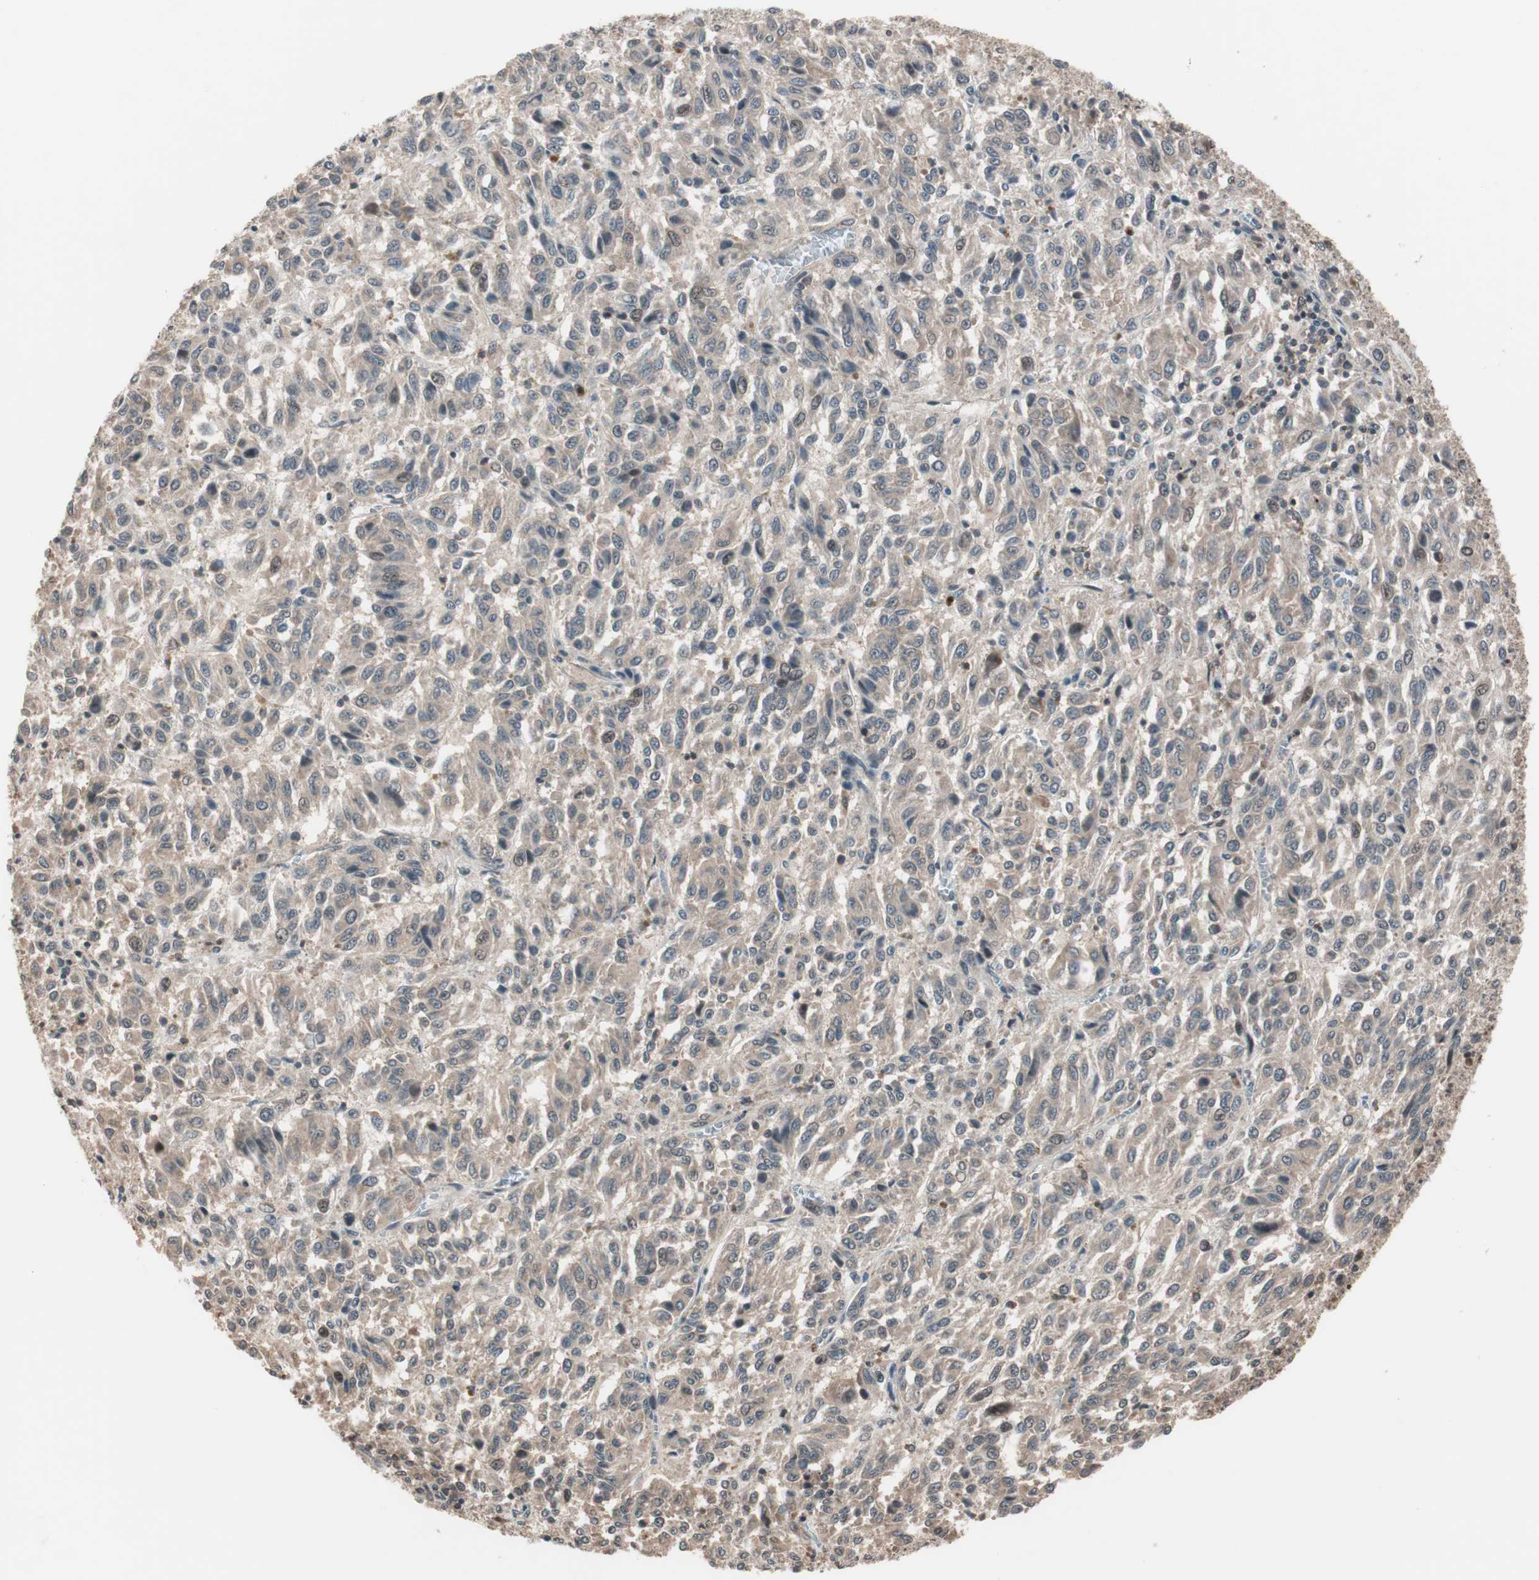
{"staining": {"intensity": "weak", "quantity": ">75%", "location": "cytoplasmic/membranous"}, "tissue": "melanoma", "cell_type": "Tumor cells", "image_type": "cancer", "snomed": [{"axis": "morphology", "description": "Malignant melanoma, Metastatic site"}, {"axis": "topography", "description": "Lung"}], "caption": "The histopathology image exhibits staining of malignant melanoma (metastatic site), revealing weak cytoplasmic/membranous protein expression (brown color) within tumor cells.", "gene": "FBXO5", "patient": {"sex": "male", "age": 64}}